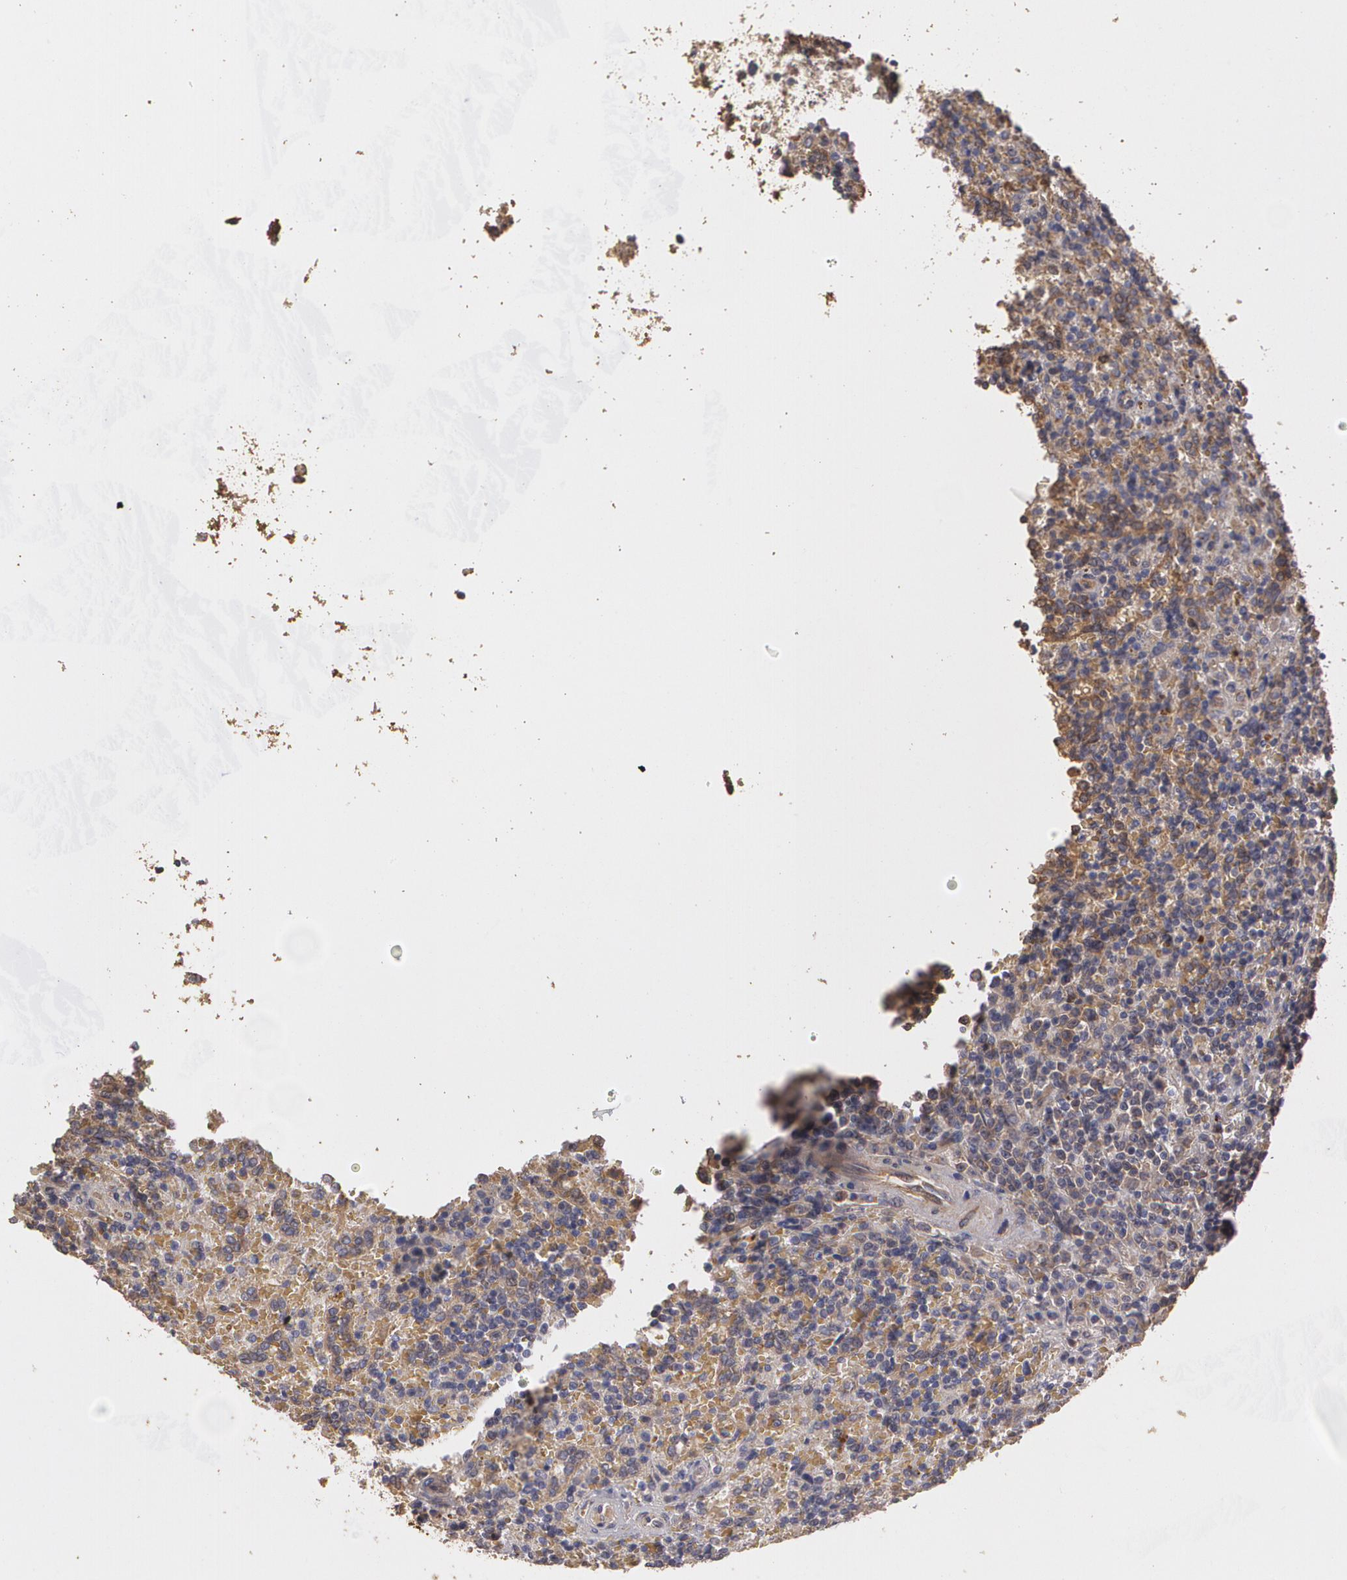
{"staining": {"intensity": "negative", "quantity": "none", "location": "none"}, "tissue": "lymphoma", "cell_type": "Tumor cells", "image_type": "cancer", "snomed": [{"axis": "morphology", "description": "Malignant lymphoma, non-Hodgkin's type, Low grade"}, {"axis": "topography", "description": "Spleen"}], "caption": "The micrograph shows no significant expression in tumor cells of lymphoma.", "gene": "PON1", "patient": {"sex": "male", "age": 67}}